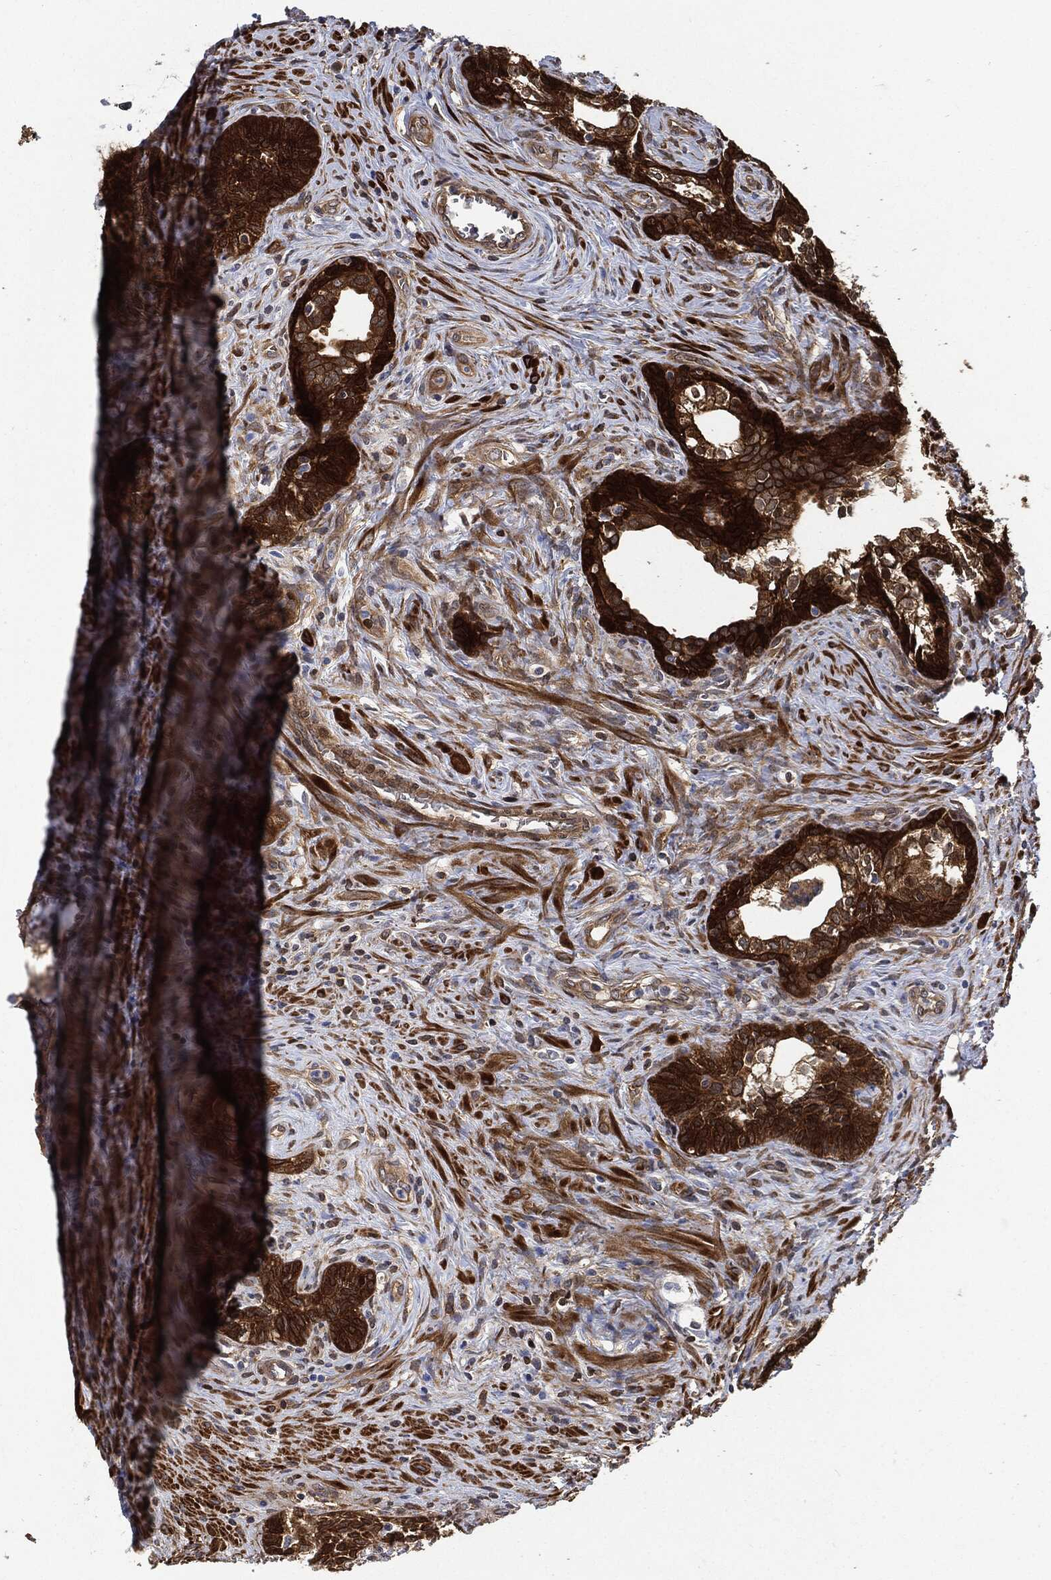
{"staining": {"intensity": "strong", "quantity": ">75%", "location": "cytoplasmic/membranous"}, "tissue": "prostate cancer", "cell_type": "Tumor cells", "image_type": "cancer", "snomed": [{"axis": "morphology", "description": "Adenocarcinoma, NOS"}, {"axis": "morphology", "description": "Adenocarcinoma, High grade"}, {"axis": "topography", "description": "Prostate"}], "caption": "IHC (DAB) staining of adenocarcinoma (prostate) displays strong cytoplasmic/membranous protein positivity in about >75% of tumor cells.", "gene": "PRDX2", "patient": {"sex": "male", "age": 61}}